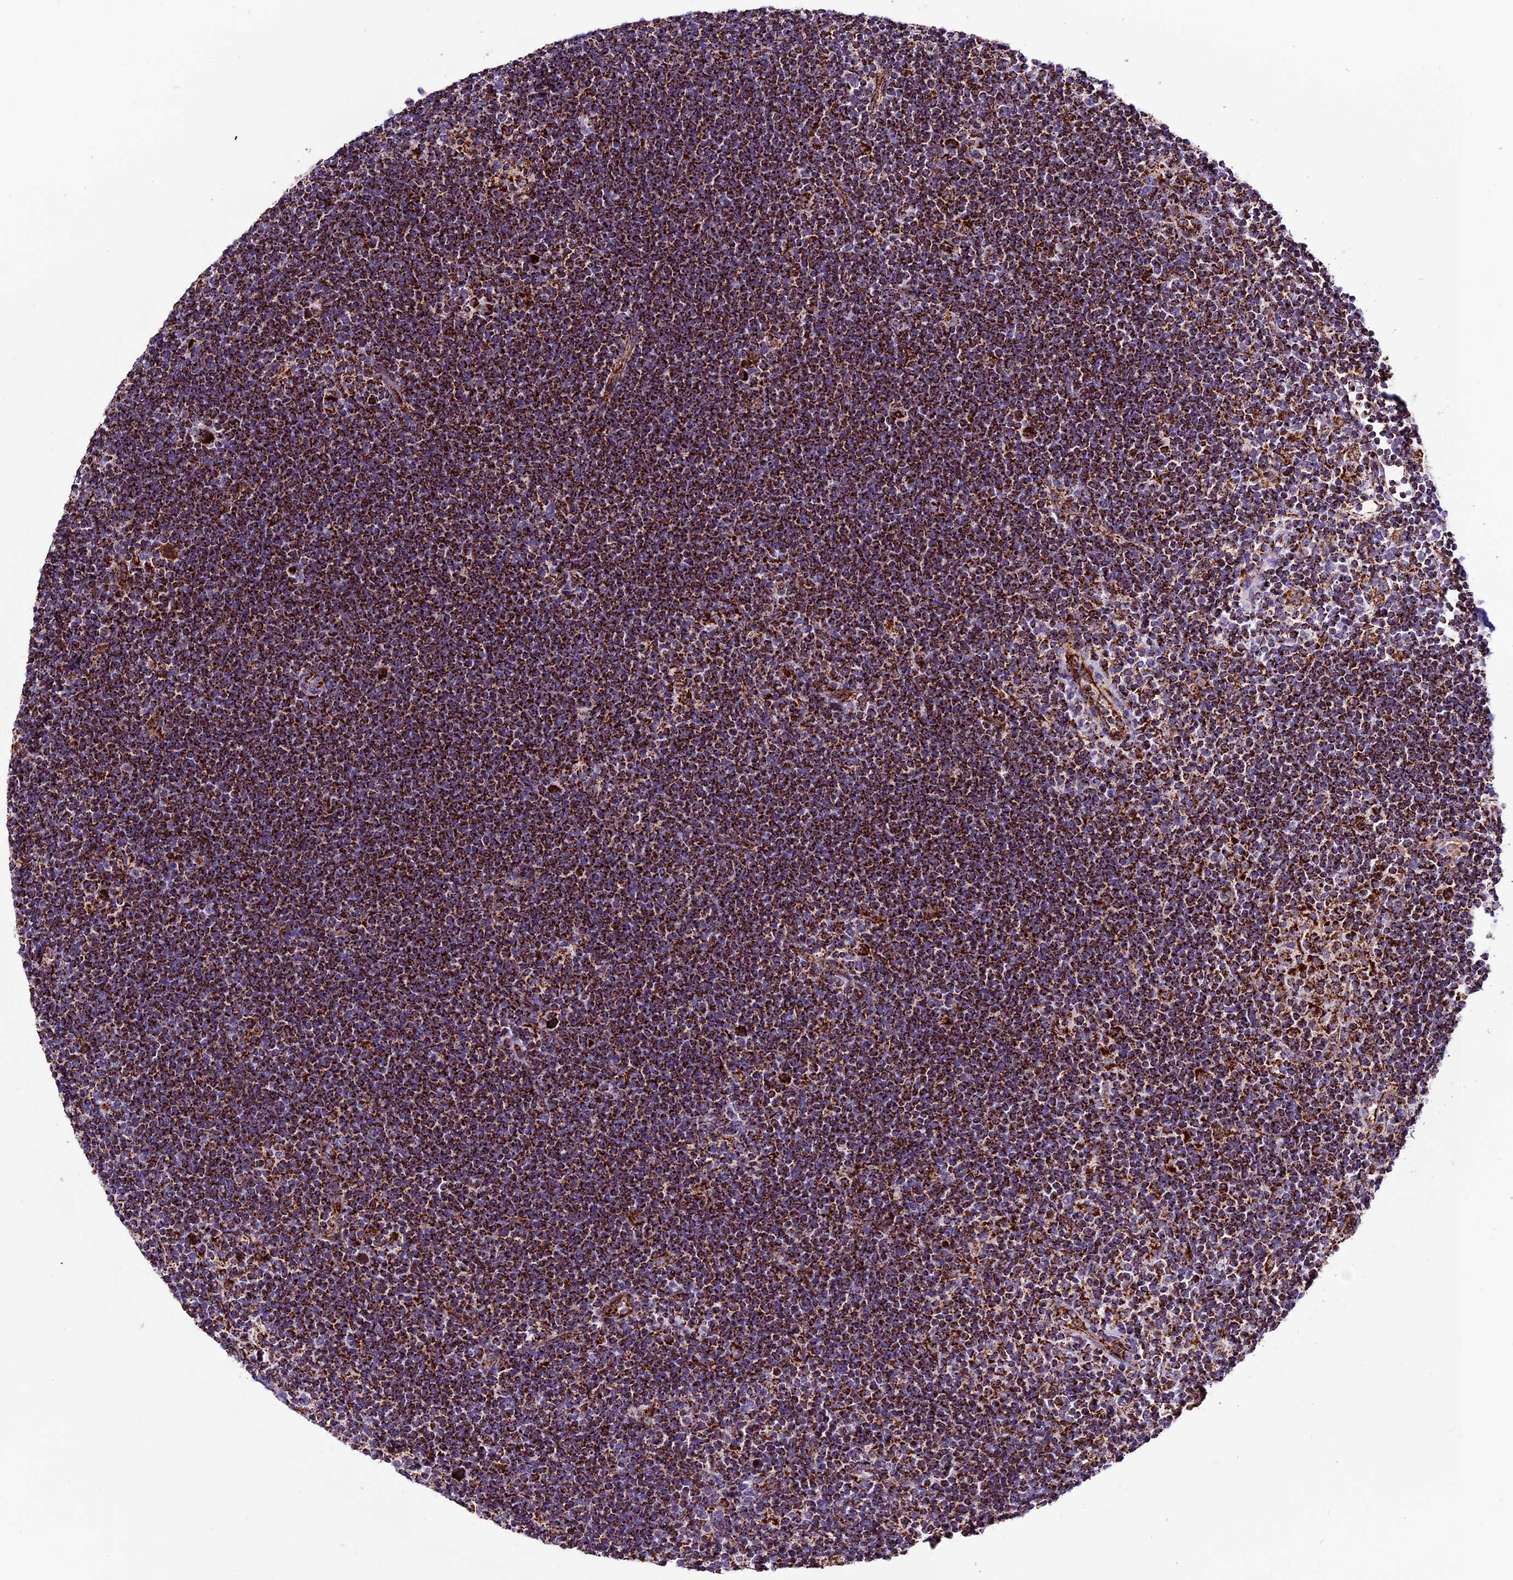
{"staining": {"intensity": "strong", "quantity": ">75%", "location": "cytoplasmic/membranous"}, "tissue": "lymphoma", "cell_type": "Tumor cells", "image_type": "cancer", "snomed": [{"axis": "morphology", "description": "Hodgkin's disease, NOS"}, {"axis": "topography", "description": "Lymph node"}], "caption": "Approximately >75% of tumor cells in lymphoma demonstrate strong cytoplasmic/membranous protein expression as visualized by brown immunohistochemical staining.", "gene": "CX3CL1", "patient": {"sex": "female", "age": 57}}